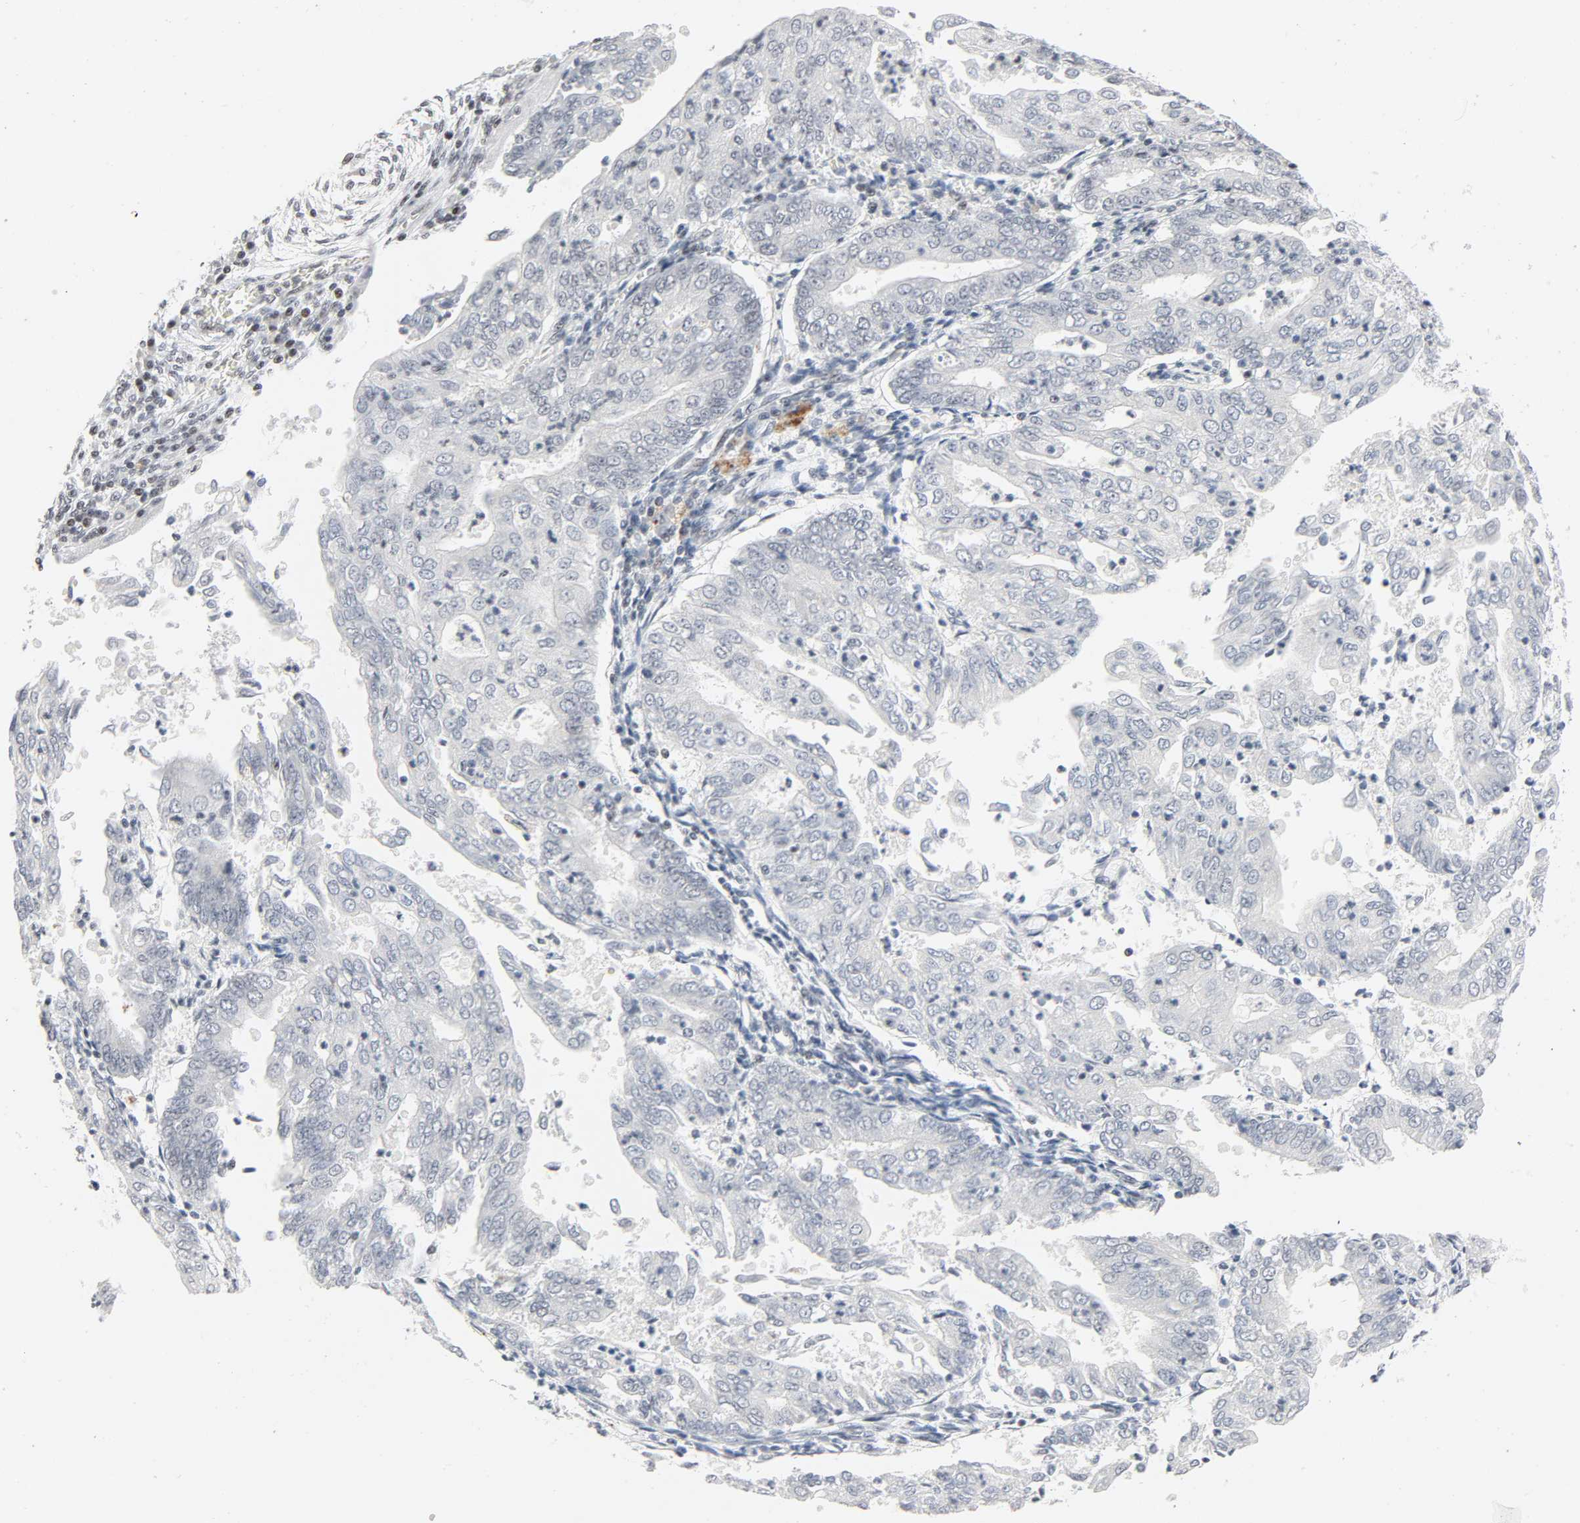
{"staining": {"intensity": "negative", "quantity": "none", "location": "none"}, "tissue": "endometrial cancer", "cell_type": "Tumor cells", "image_type": "cancer", "snomed": [{"axis": "morphology", "description": "Adenocarcinoma, NOS"}, {"axis": "topography", "description": "Uterus"}, {"axis": "topography", "description": "Endometrium"}], "caption": "Tumor cells show no significant staining in adenocarcinoma (endometrial).", "gene": "GABPA", "patient": {"sex": "female", "age": 70}}